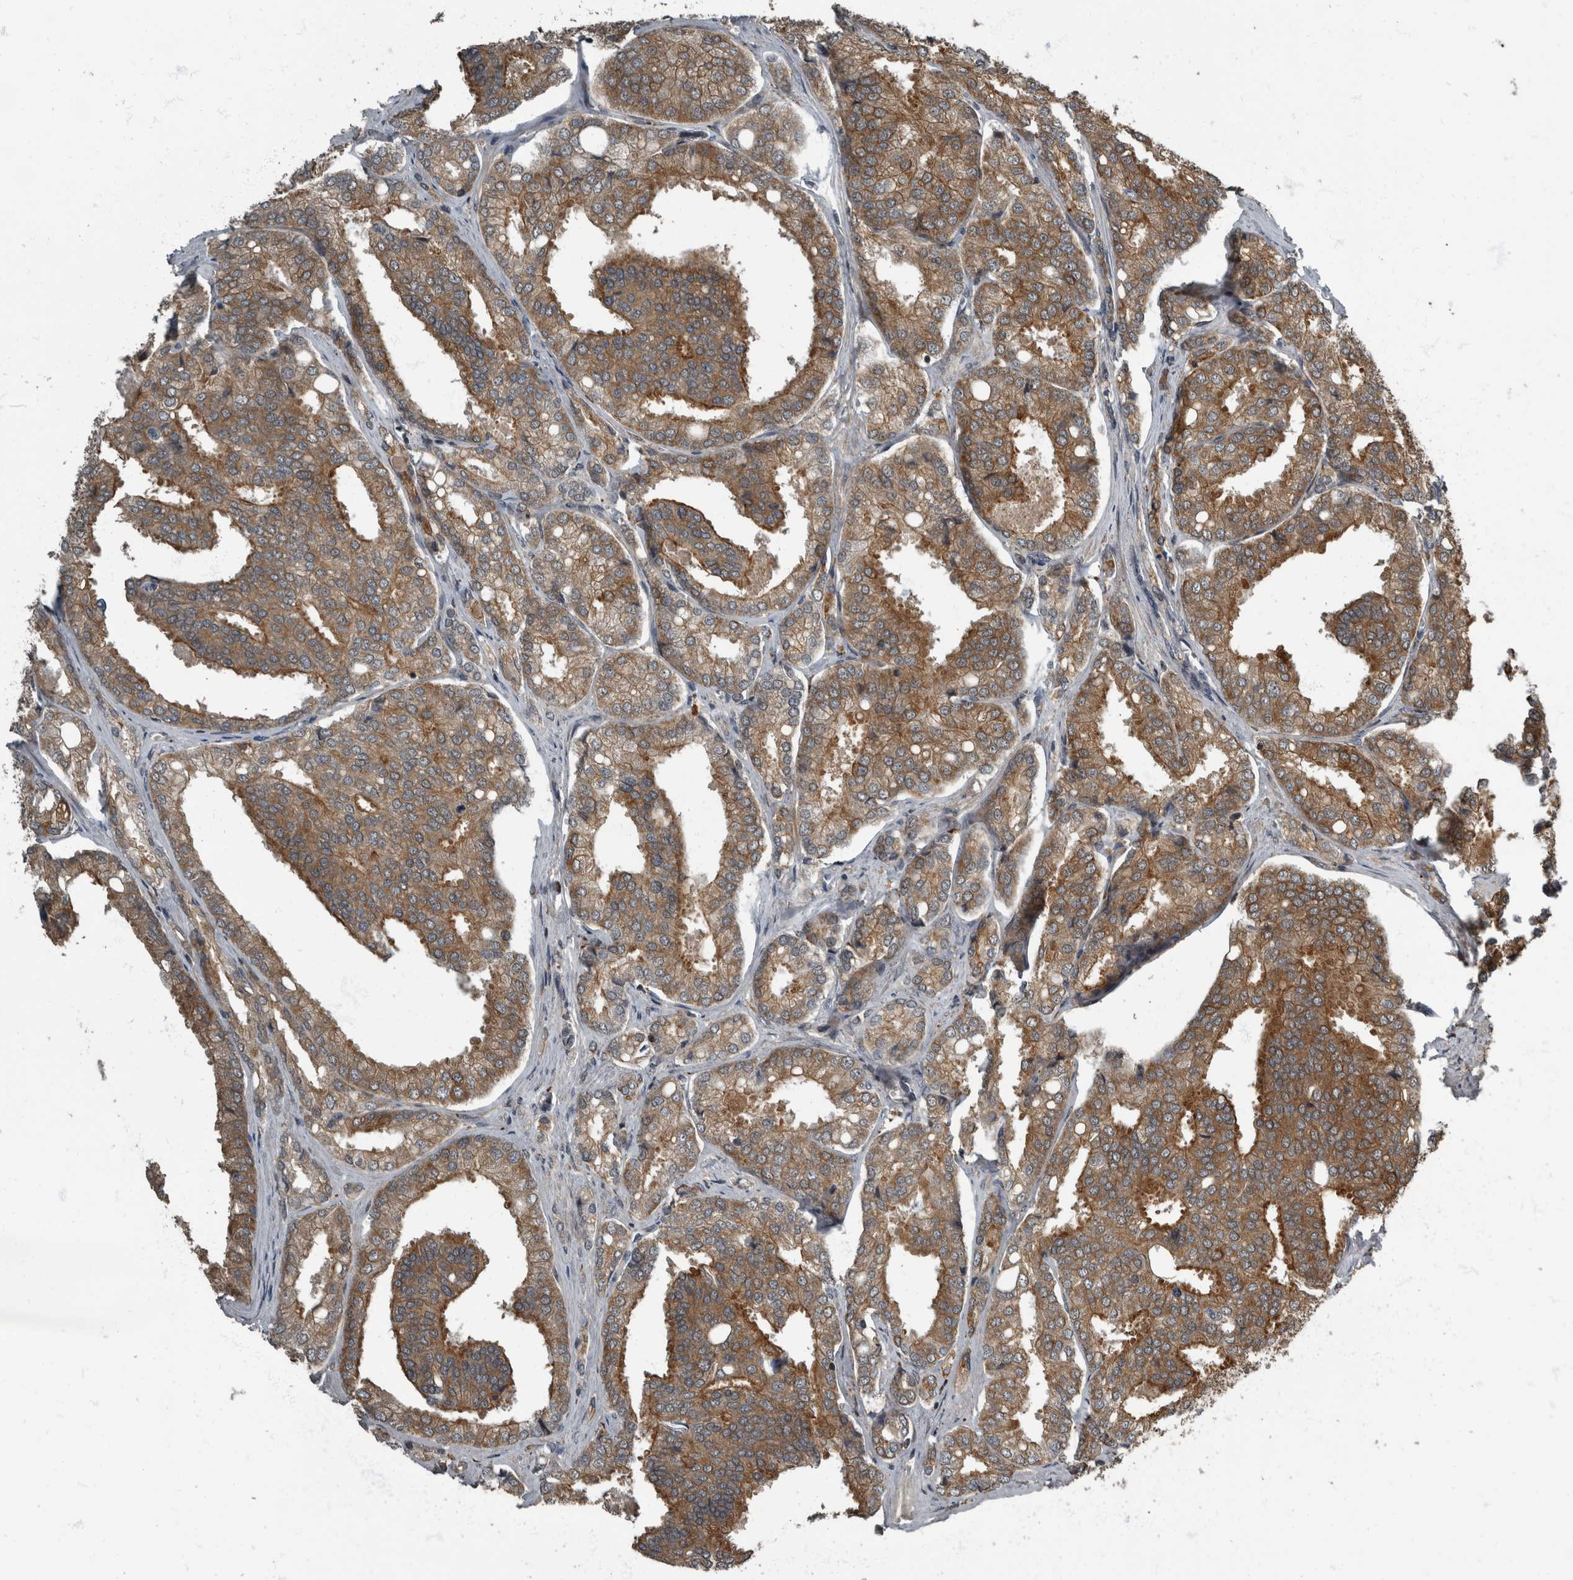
{"staining": {"intensity": "moderate", "quantity": ">75%", "location": "cytoplasmic/membranous"}, "tissue": "prostate cancer", "cell_type": "Tumor cells", "image_type": "cancer", "snomed": [{"axis": "morphology", "description": "Adenocarcinoma, High grade"}, {"axis": "topography", "description": "Prostate"}], "caption": "Protein expression analysis of prostate adenocarcinoma (high-grade) shows moderate cytoplasmic/membranous positivity in about >75% of tumor cells.", "gene": "RABGGTB", "patient": {"sex": "male", "age": 50}}